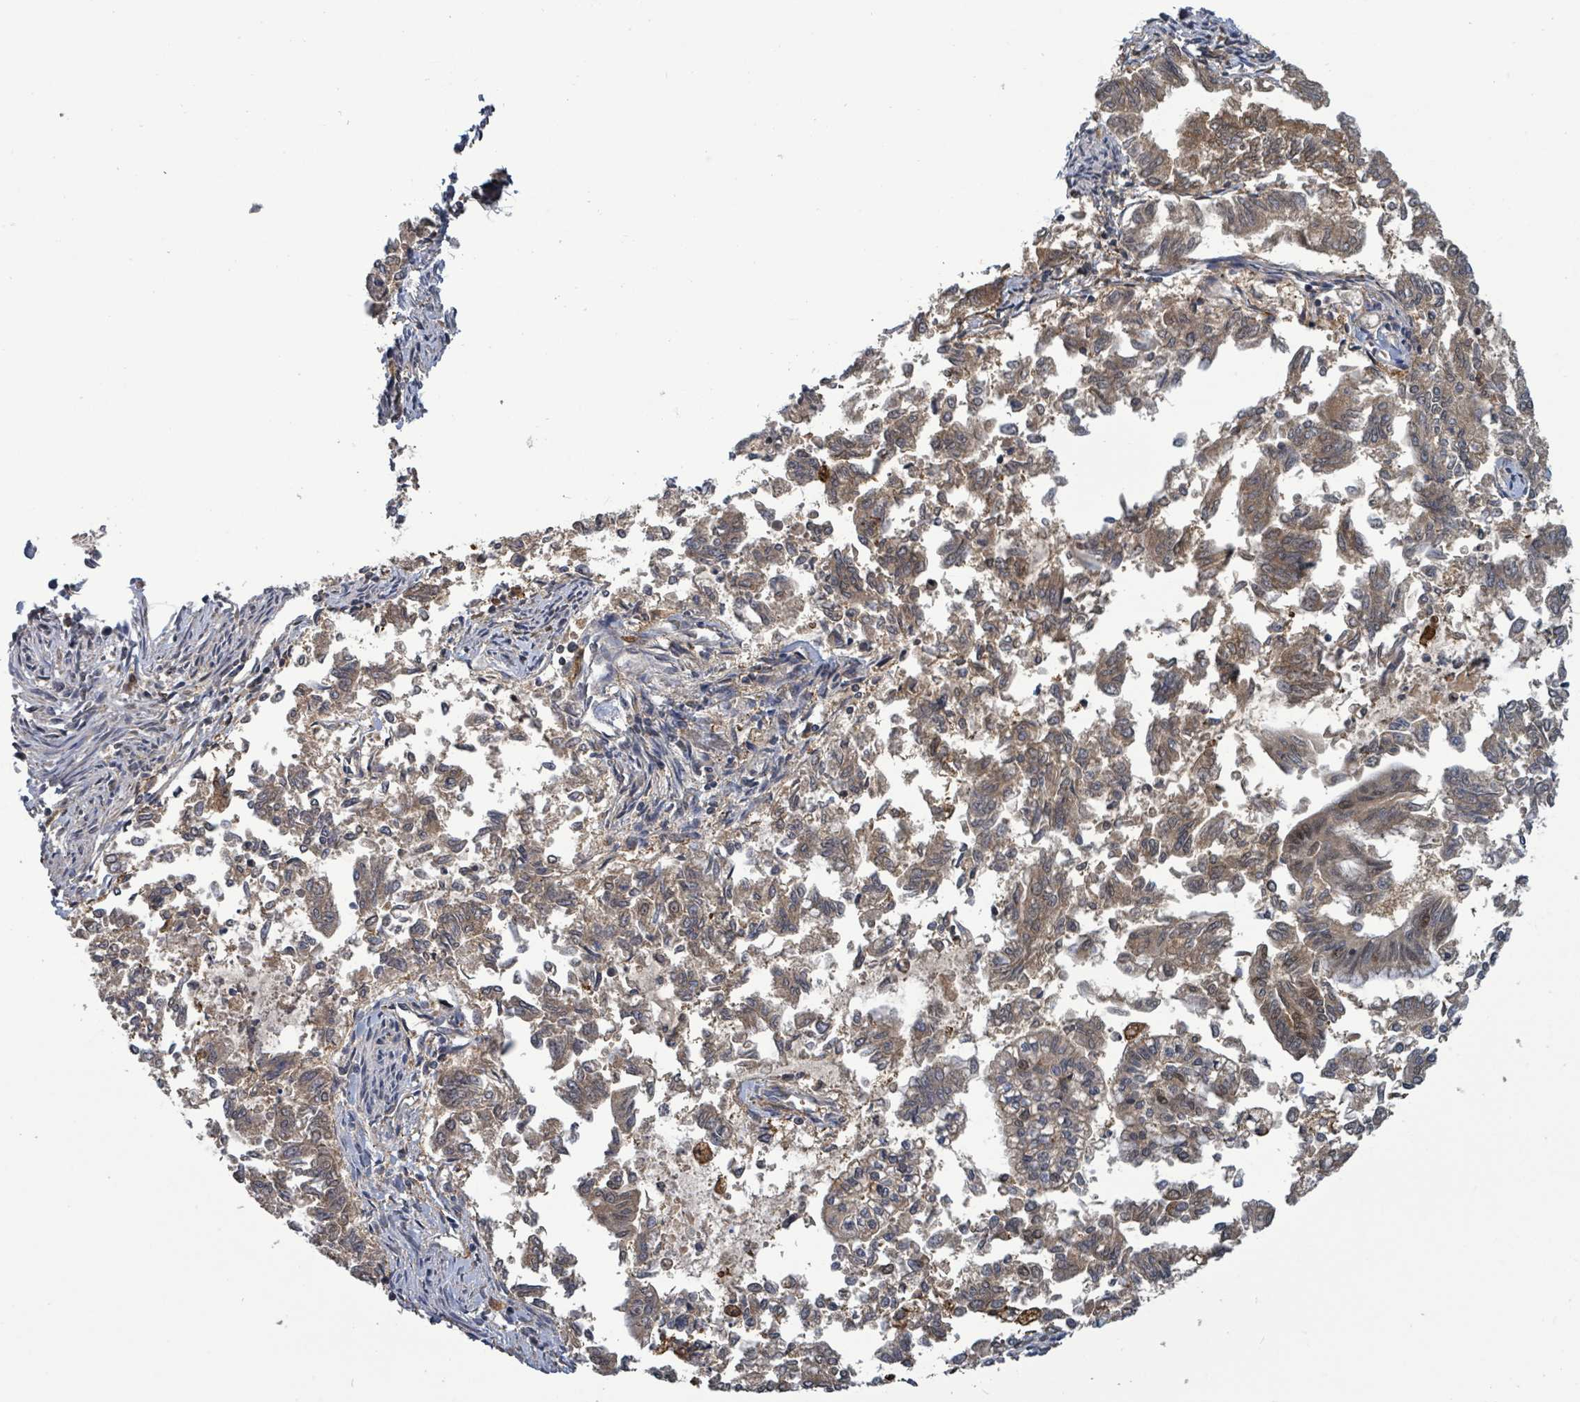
{"staining": {"intensity": "moderate", "quantity": ">75%", "location": "cytoplasmic/membranous"}, "tissue": "endometrial cancer", "cell_type": "Tumor cells", "image_type": "cancer", "snomed": [{"axis": "morphology", "description": "Adenocarcinoma, NOS"}, {"axis": "topography", "description": "Endometrium"}], "caption": "High-magnification brightfield microscopy of endometrial cancer stained with DAB (brown) and counterstained with hematoxylin (blue). tumor cells exhibit moderate cytoplasmic/membranous positivity is seen in about>75% of cells. (Stains: DAB in brown, nuclei in blue, Microscopy: brightfield microscopy at high magnification).", "gene": "FBXO6", "patient": {"sex": "female", "age": 79}}